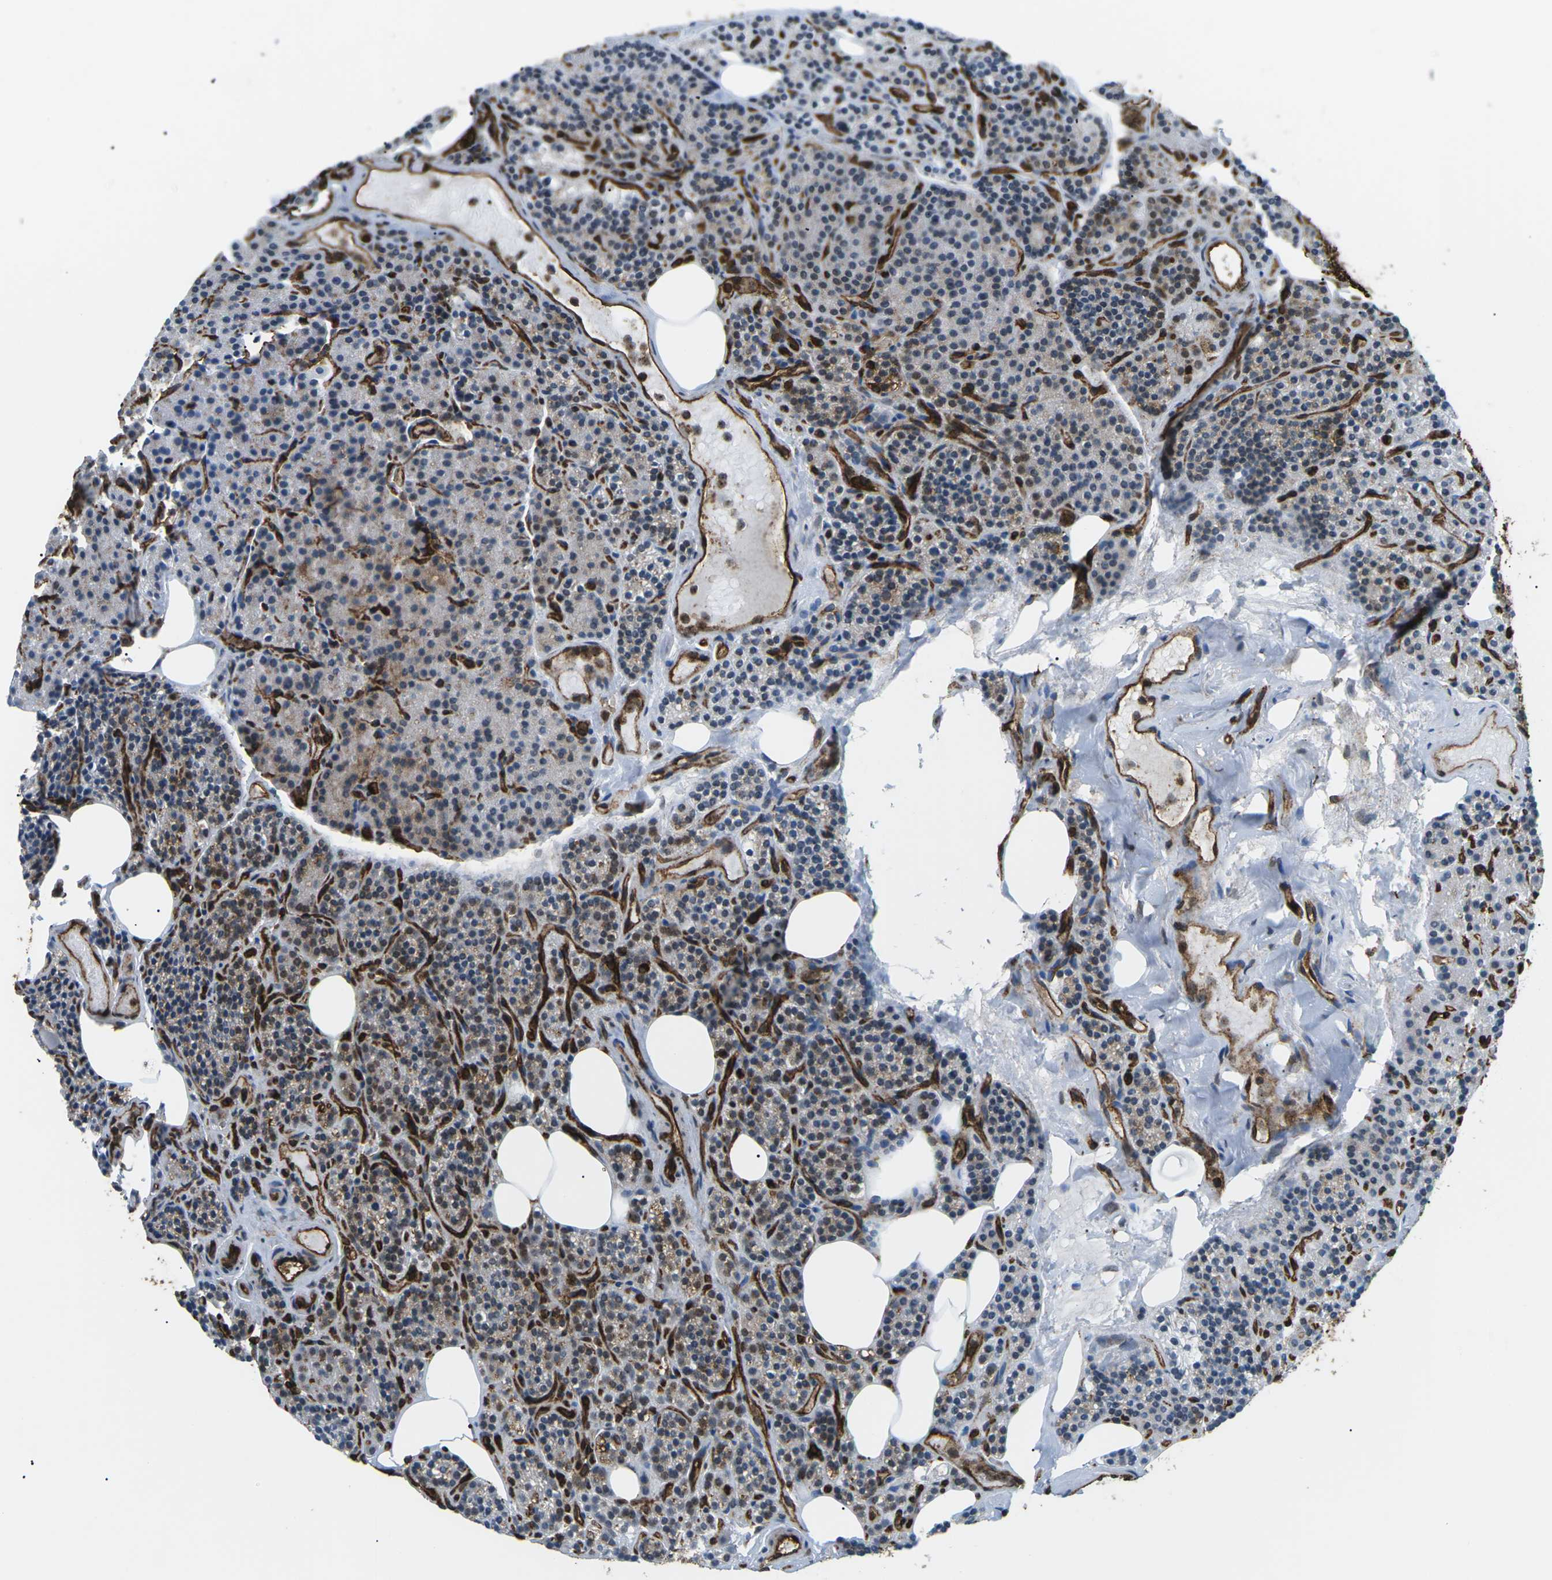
{"staining": {"intensity": "weak", "quantity": "25%-75%", "location": "cytoplasmic/membranous"}, "tissue": "parathyroid gland", "cell_type": "Glandular cells", "image_type": "normal", "snomed": [{"axis": "morphology", "description": "Normal tissue, NOS"}, {"axis": "morphology", "description": "Adenoma, NOS"}, {"axis": "topography", "description": "Parathyroid gland"}], "caption": "The photomicrograph shows staining of unremarkable parathyroid gland, revealing weak cytoplasmic/membranous protein staining (brown color) within glandular cells. (IHC, brightfield microscopy, high magnification).", "gene": "HLA", "patient": {"sex": "female", "age": 74}}